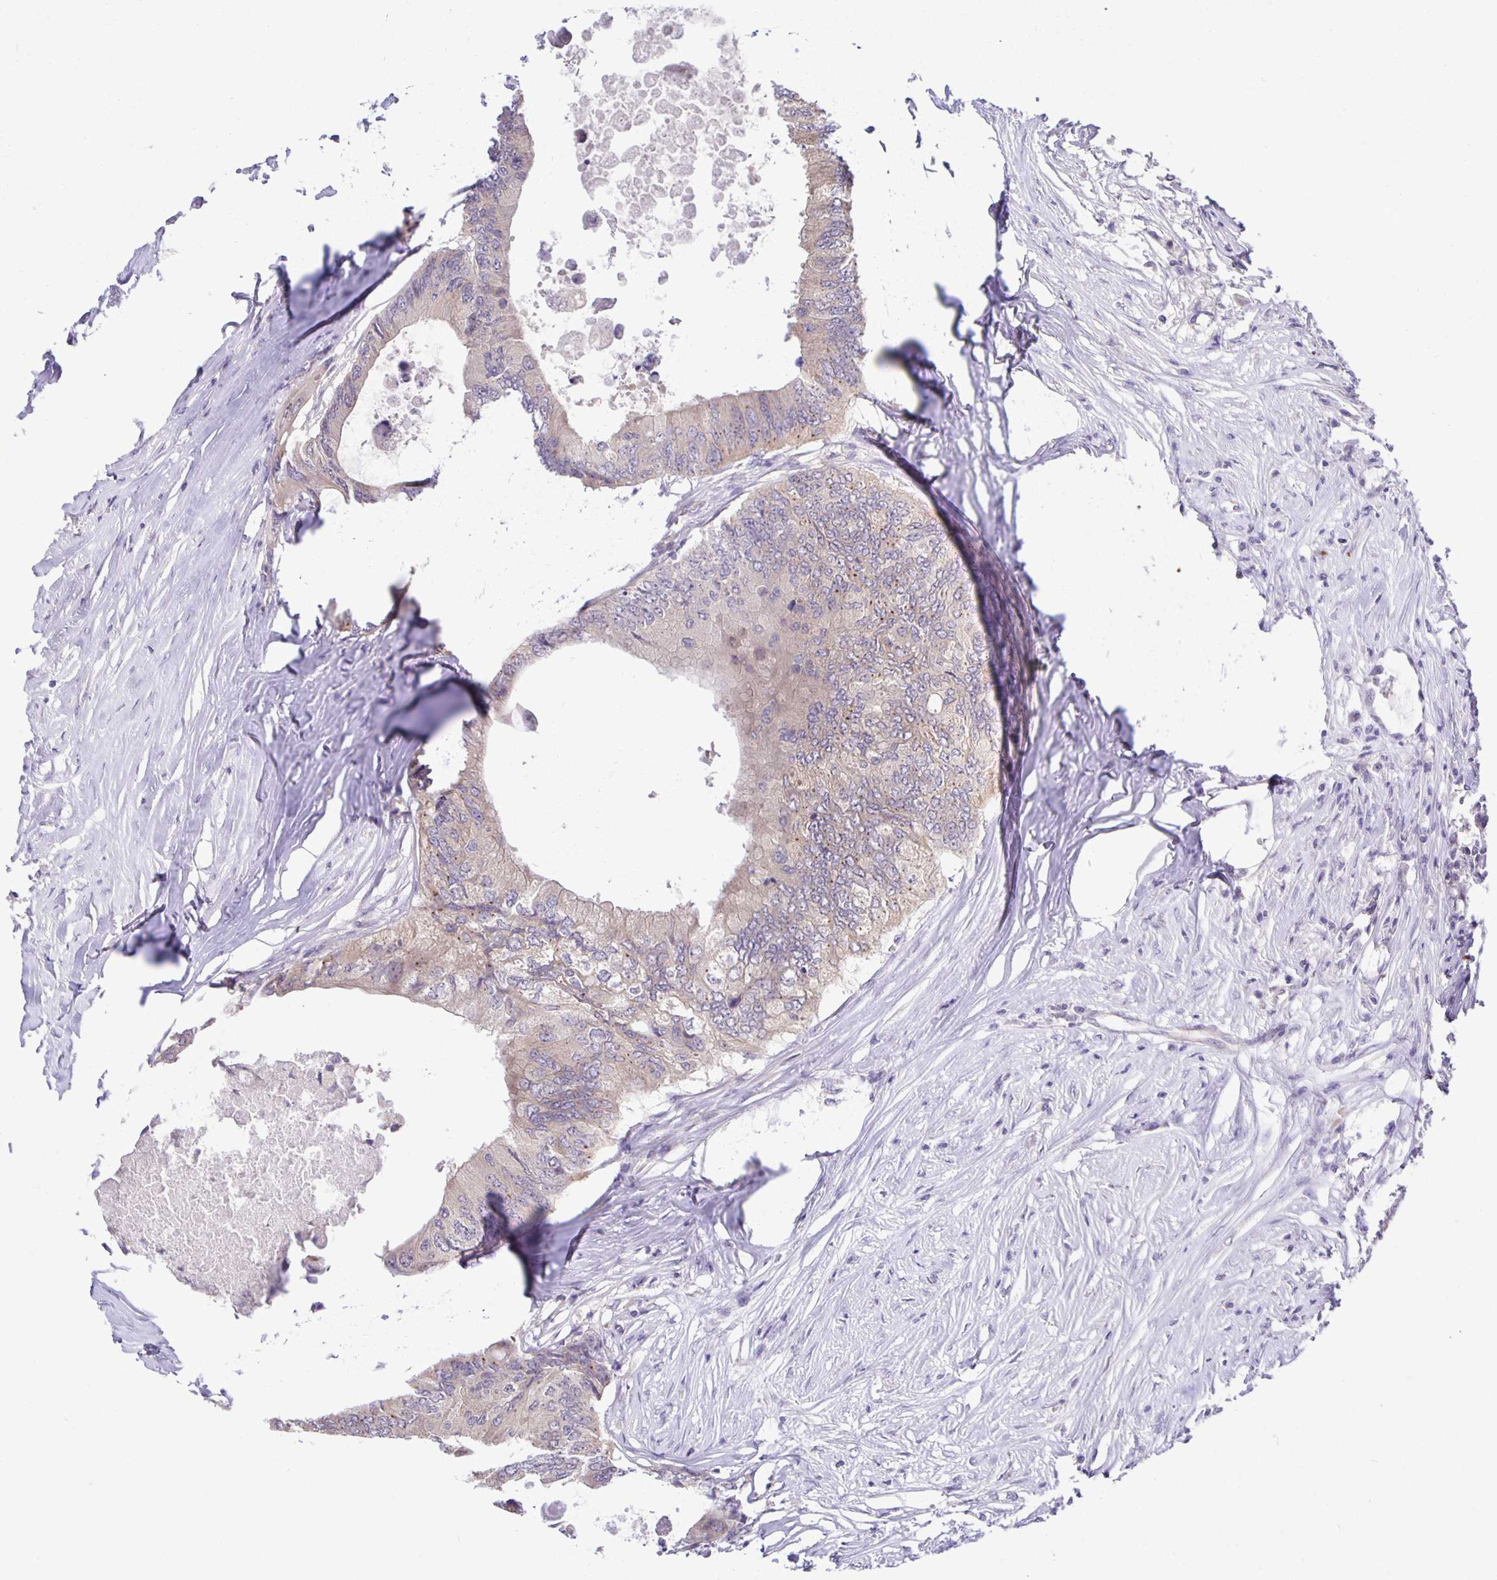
{"staining": {"intensity": "weak", "quantity": "25%-75%", "location": "cytoplasmic/membranous"}, "tissue": "colorectal cancer", "cell_type": "Tumor cells", "image_type": "cancer", "snomed": [{"axis": "morphology", "description": "Adenocarcinoma, NOS"}, {"axis": "topography", "description": "Colon"}], "caption": "IHC histopathology image of neoplastic tissue: colorectal cancer stained using immunohistochemistry (IHC) shows low levels of weak protein expression localized specifically in the cytoplasmic/membranous of tumor cells, appearing as a cytoplasmic/membranous brown color.", "gene": "MIEN1", "patient": {"sex": "male", "age": 71}}